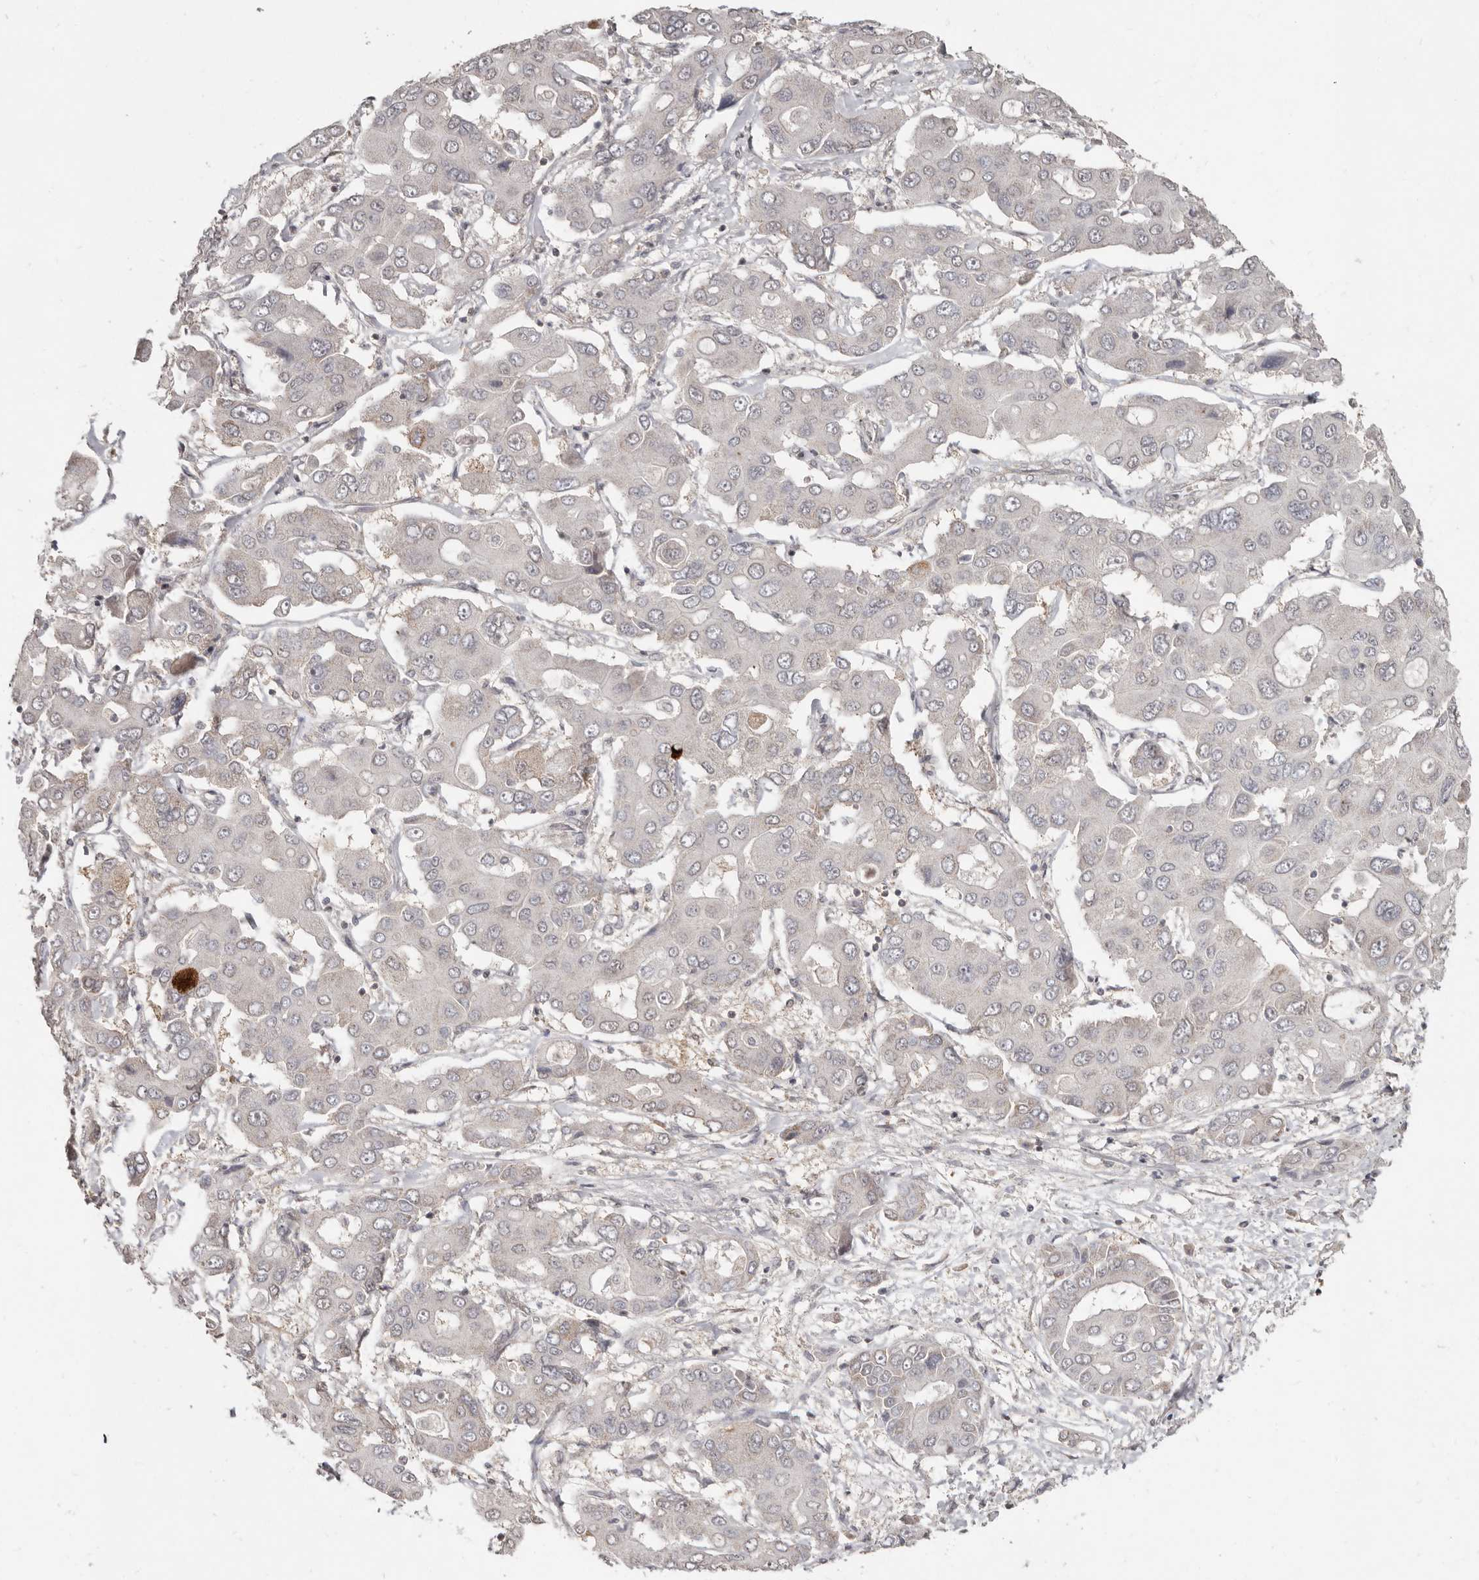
{"staining": {"intensity": "negative", "quantity": "none", "location": "none"}, "tissue": "liver cancer", "cell_type": "Tumor cells", "image_type": "cancer", "snomed": [{"axis": "morphology", "description": "Cholangiocarcinoma"}, {"axis": "topography", "description": "Liver"}], "caption": "Protein analysis of liver cancer displays no significant staining in tumor cells.", "gene": "LINGO2", "patient": {"sex": "male", "age": 67}}